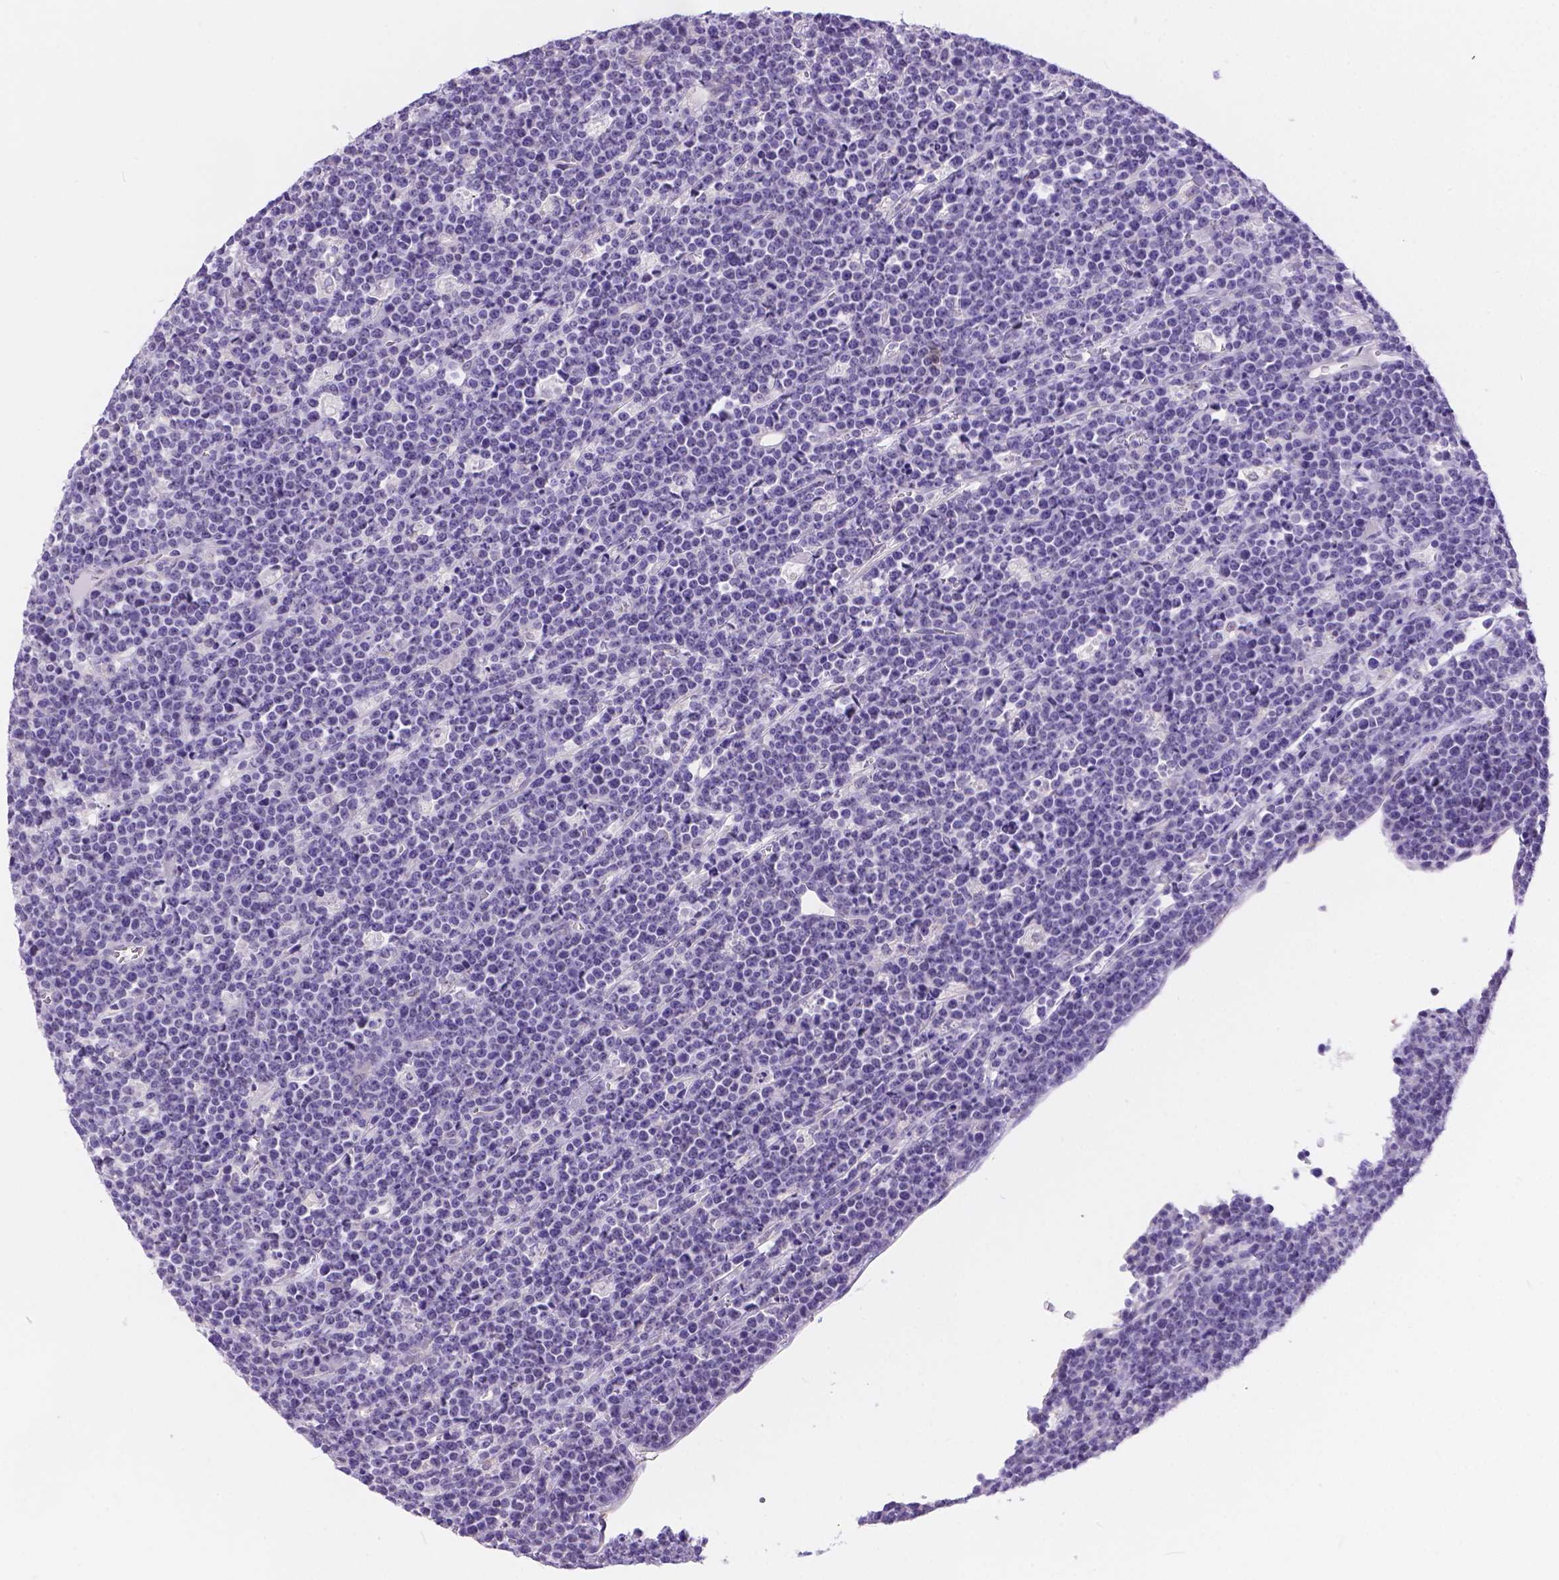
{"staining": {"intensity": "negative", "quantity": "none", "location": "none"}, "tissue": "lymphoma", "cell_type": "Tumor cells", "image_type": "cancer", "snomed": [{"axis": "morphology", "description": "Malignant lymphoma, non-Hodgkin's type, High grade"}, {"axis": "topography", "description": "Ovary"}], "caption": "Malignant lymphoma, non-Hodgkin's type (high-grade) was stained to show a protein in brown. There is no significant expression in tumor cells.", "gene": "DLEC1", "patient": {"sex": "female", "age": 56}}